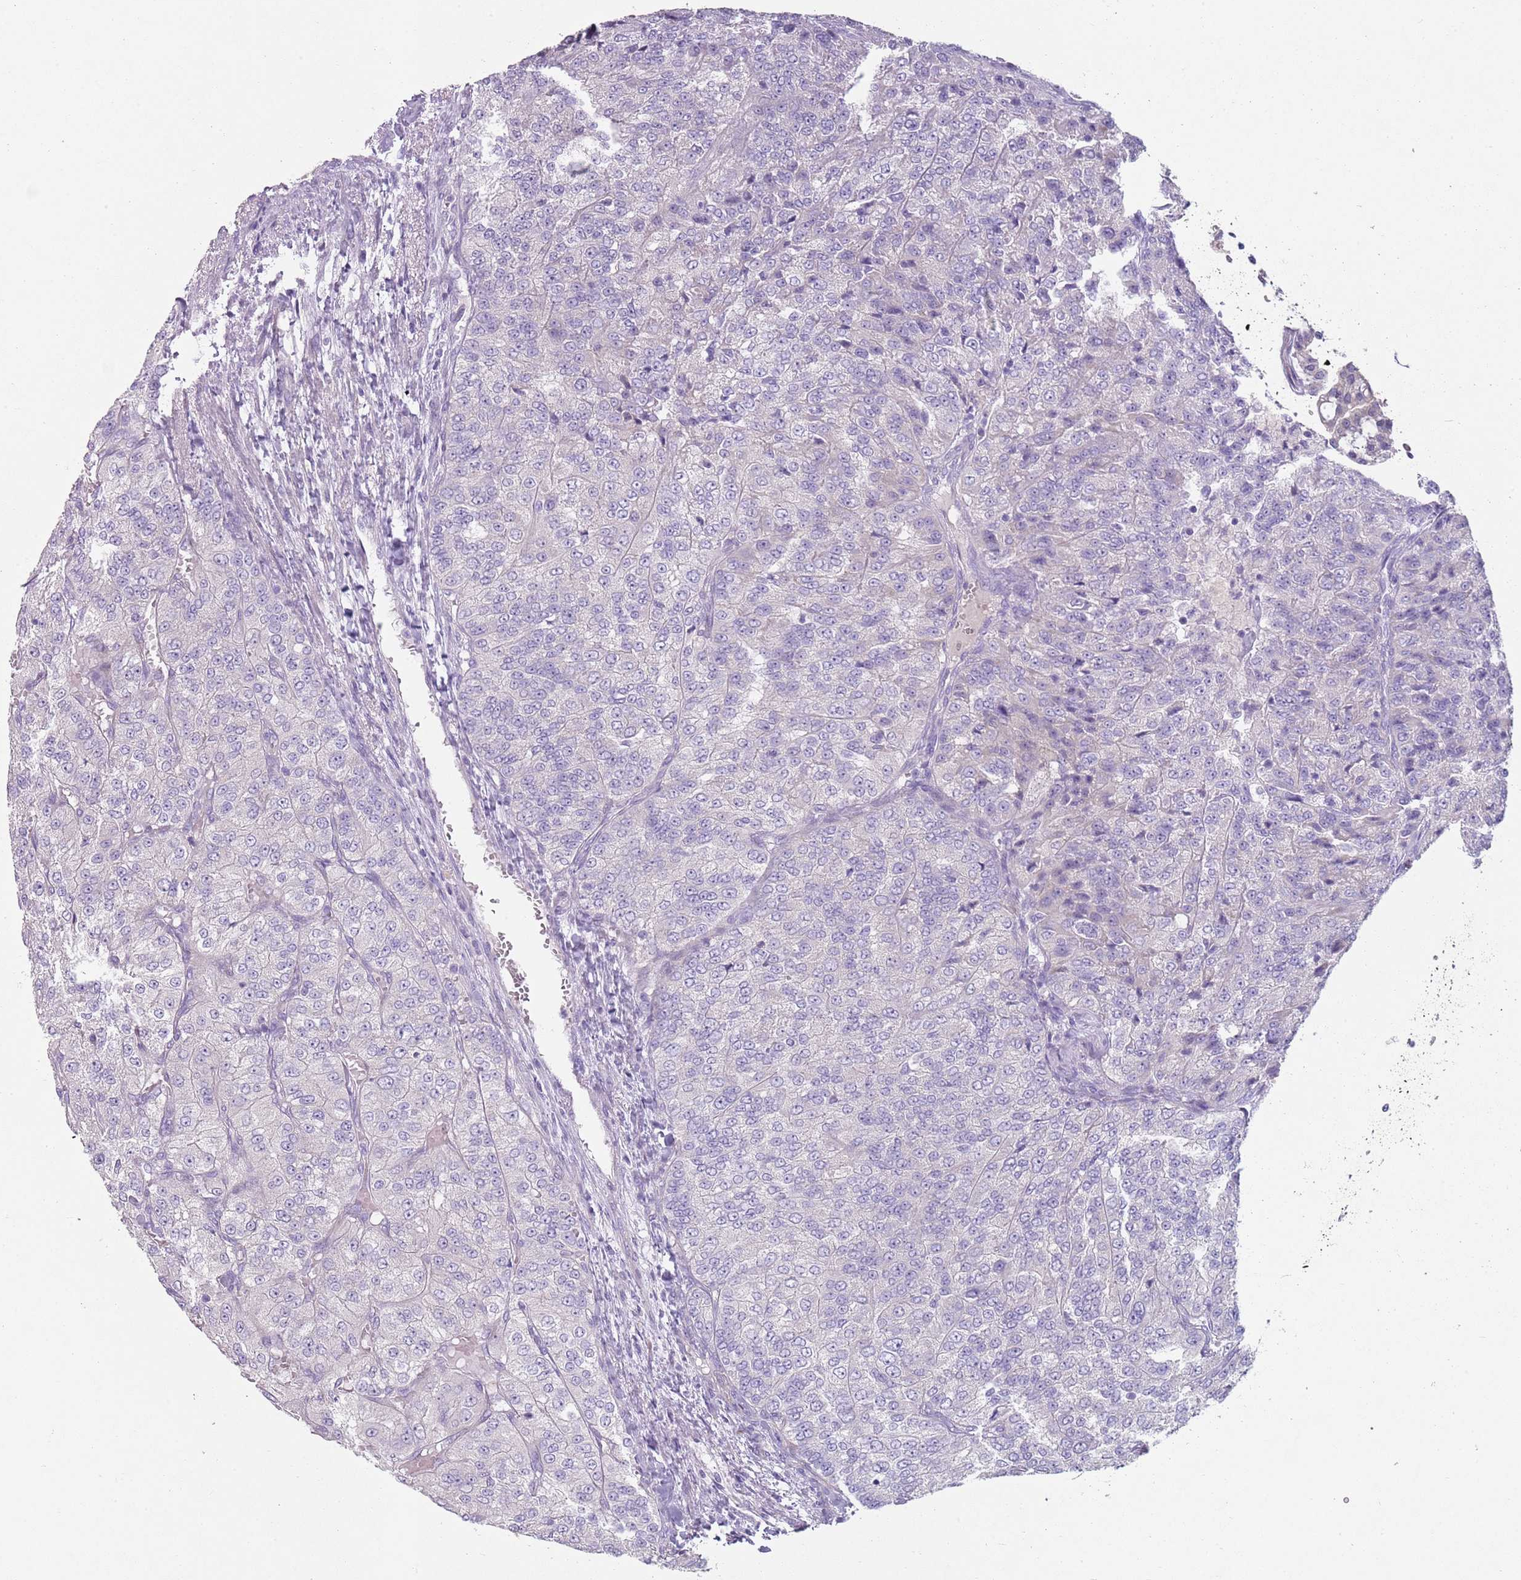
{"staining": {"intensity": "negative", "quantity": "none", "location": "none"}, "tissue": "renal cancer", "cell_type": "Tumor cells", "image_type": "cancer", "snomed": [{"axis": "morphology", "description": "Adenocarcinoma, NOS"}, {"axis": "topography", "description": "Kidney"}], "caption": "A photomicrograph of human renal adenocarcinoma is negative for staining in tumor cells.", "gene": "ZNF583", "patient": {"sex": "female", "age": 63}}